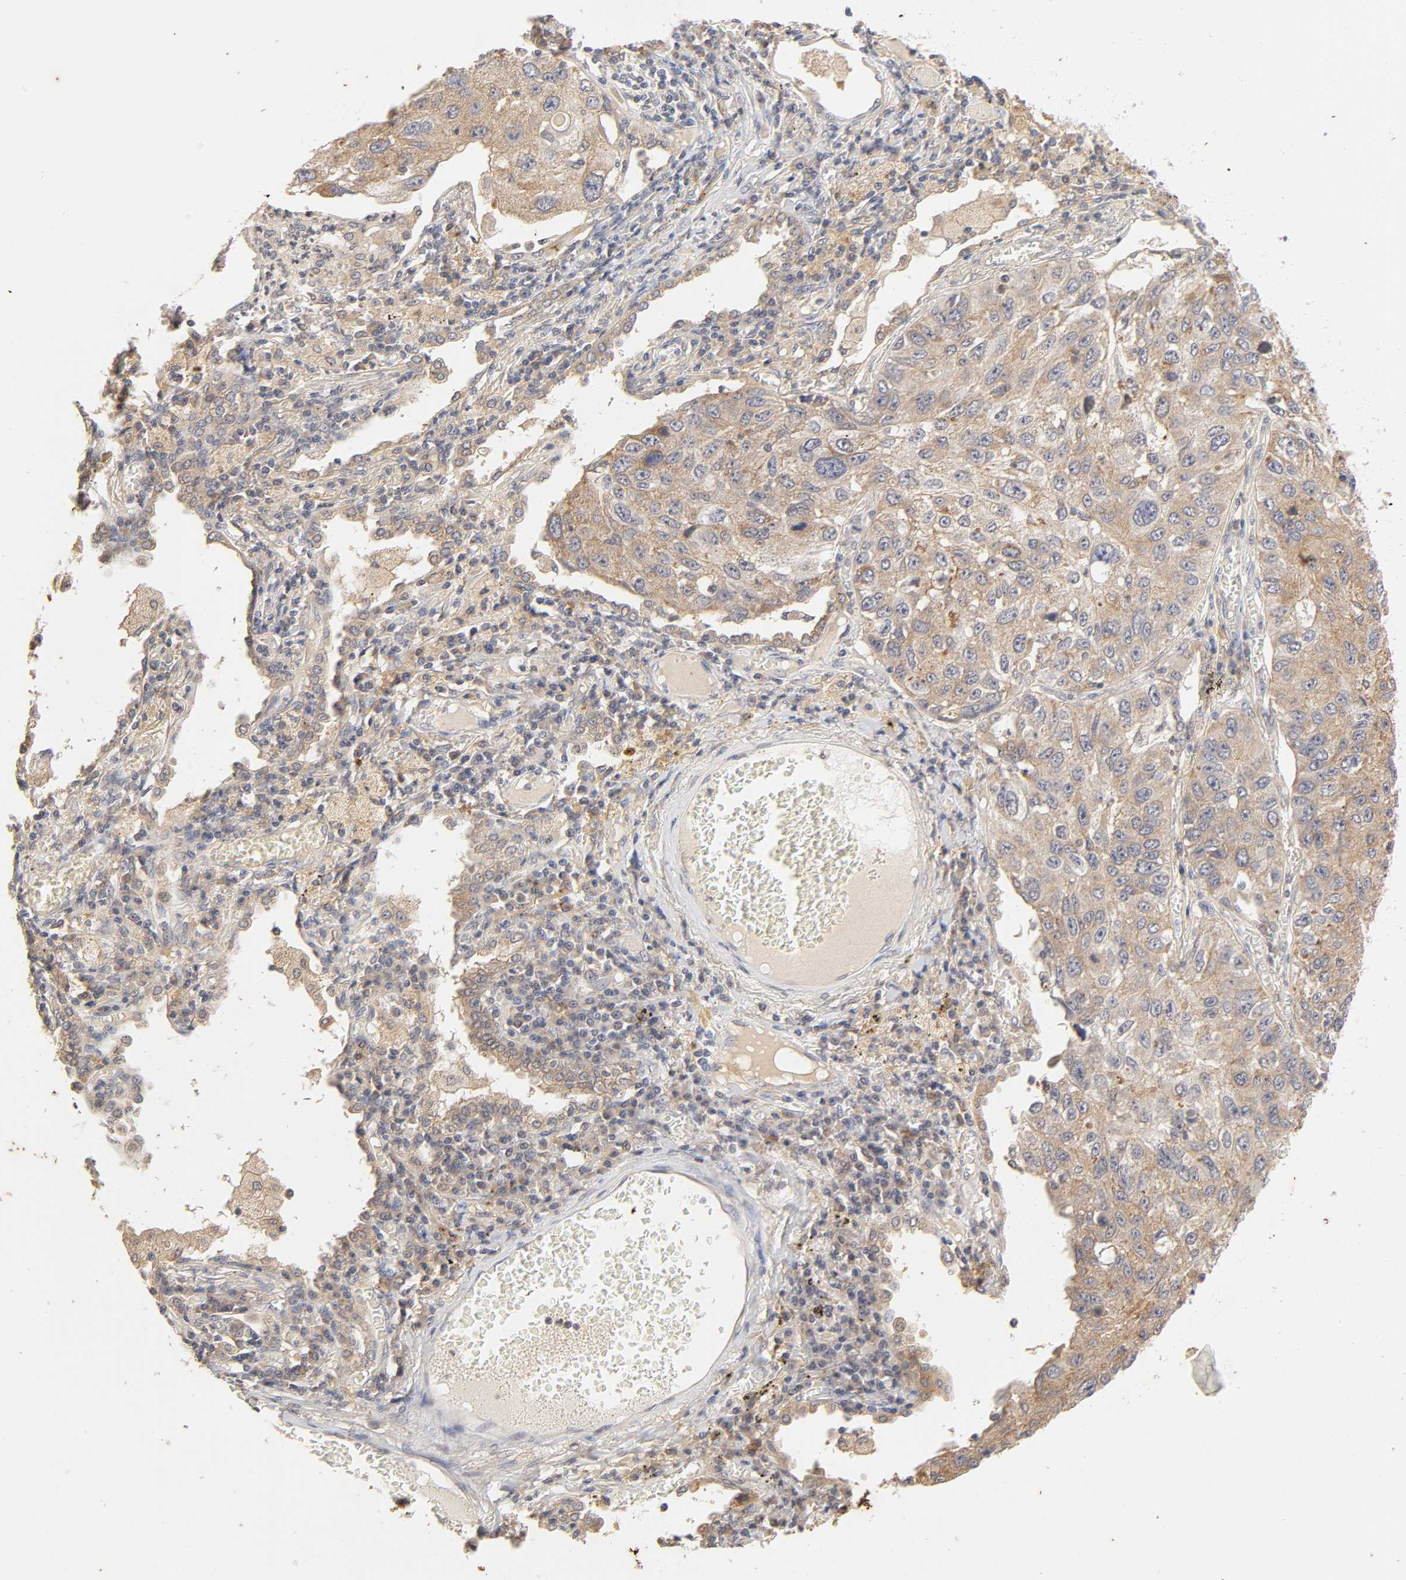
{"staining": {"intensity": "moderate", "quantity": ">75%", "location": "cytoplasmic/membranous"}, "tissue": "lung cancer", "cell_type": "Tumor cells", "image_type": "cancer", "snomed": [{"axis": "morphology", "description": "Squamous cell carcinoma, NOS"}, {"axis": "topography", "description": "Lung"}], "caption": "Immunohistochemistry (IHC) of human lung cancer (squamous cell carcinoma) displays medium levels of moderate cytoplasmic/membranous expression in approximately >75% of tumor cells.", "gene": "CXADR", "patient": {"sex": "male", "age": 71}}